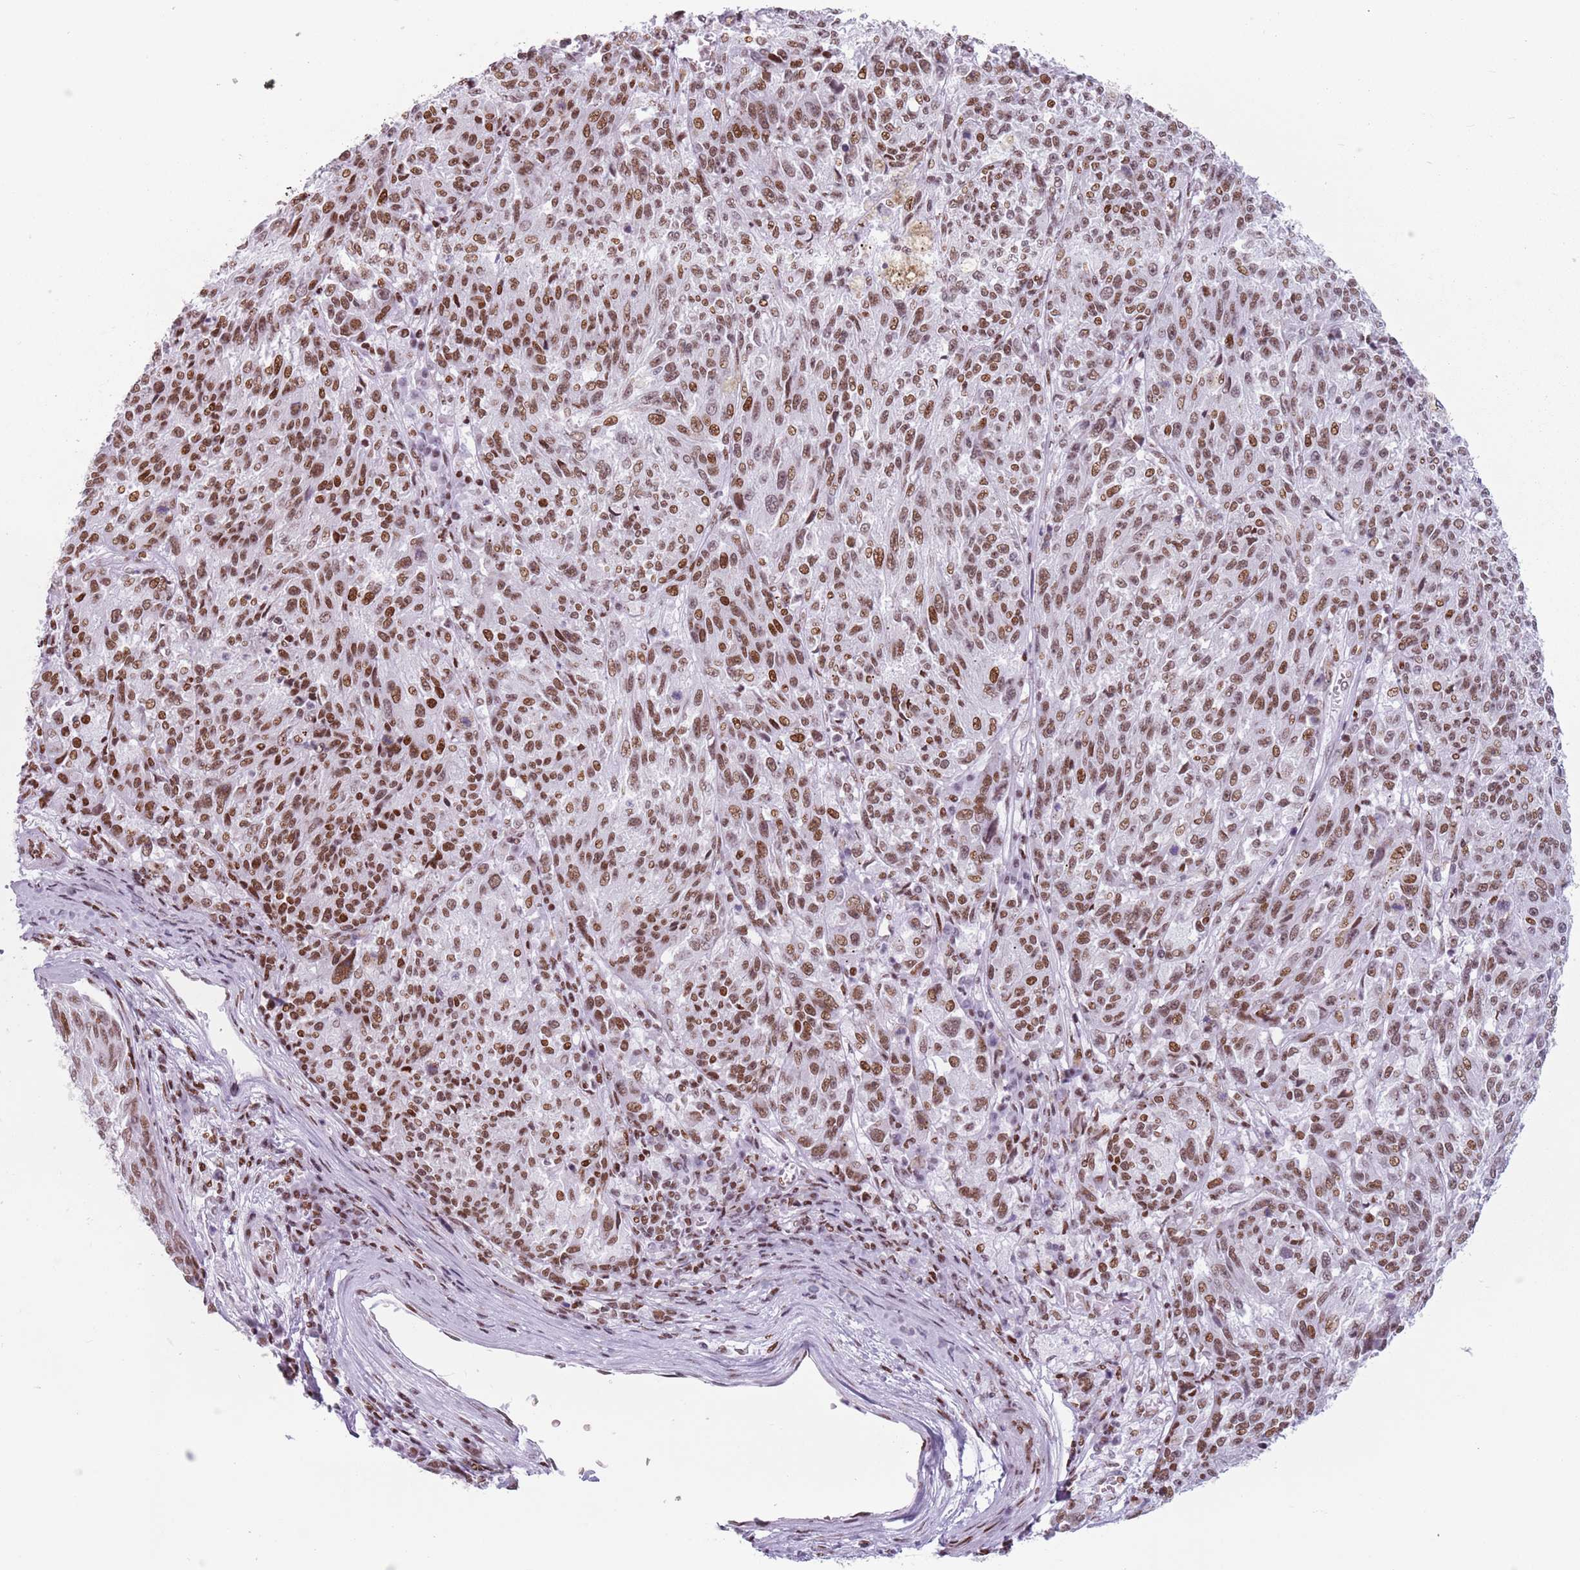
{"staining": {"intensity": "moderate", "quantity": ">75%", "location": "nuclear"}, "tissue": "melanoma", "cell_type": "Tumor cells", "image_type": "cancer", "snomed": [{"axis": "morphology", "description": "Malignant melanoma, NOS"}, {"axis": "topography", "description": "Skin"}], "caption": "Human malignant melanoma stained with a brown dye reveals moderate nuclear positive expression in approximately >75% of tumor cells.", "gene": "FAM104B", "patient": {"sex": "male", "age": 53}}